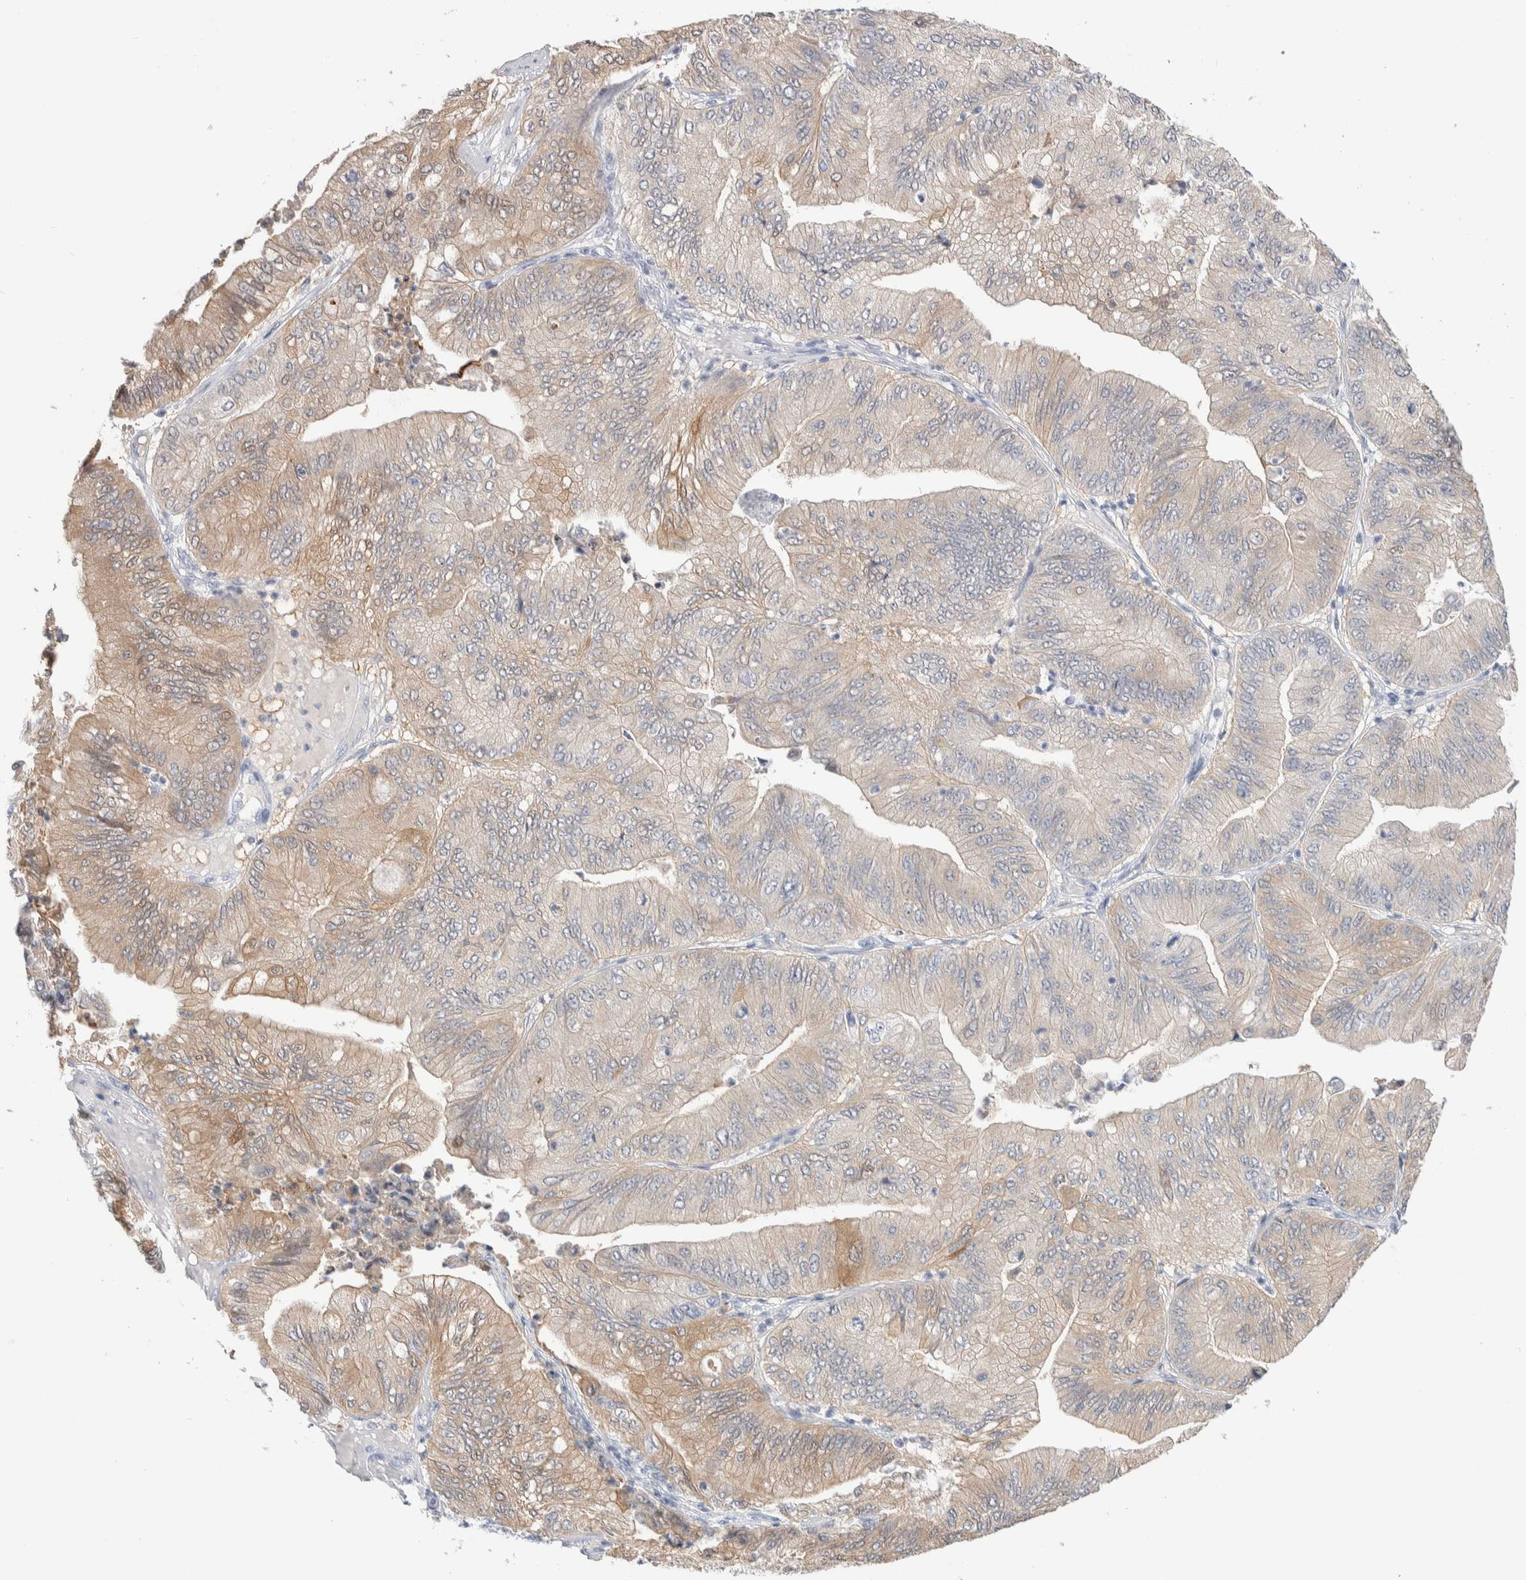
{"staining": {"intensity": "weak", "quantity": "25%-75%", "location": "cytoplasmic/membranous"}, "tissue": "ovarian cancer", "cell_type": "Tumor cells", "image_type": "cancer", "snomed": [{"axis": "morphology", "description": "Cystadenocarcinoma, mucinous, NOS"}, {"axis": "topography", "description": "Ovary"}], "caption": "Immunohistochemical staining of ovarian cancer (mucinous cystadenocarcinoma) demonstrates low levels of weak cytoplasmic/membranous protein staining in about 25%-75% of tumor cells. (brown staining indicates protein expression, while blue staining denotes nuclei).", "gene": "GDA", "patient": {"sex": "female", "age": 61}}